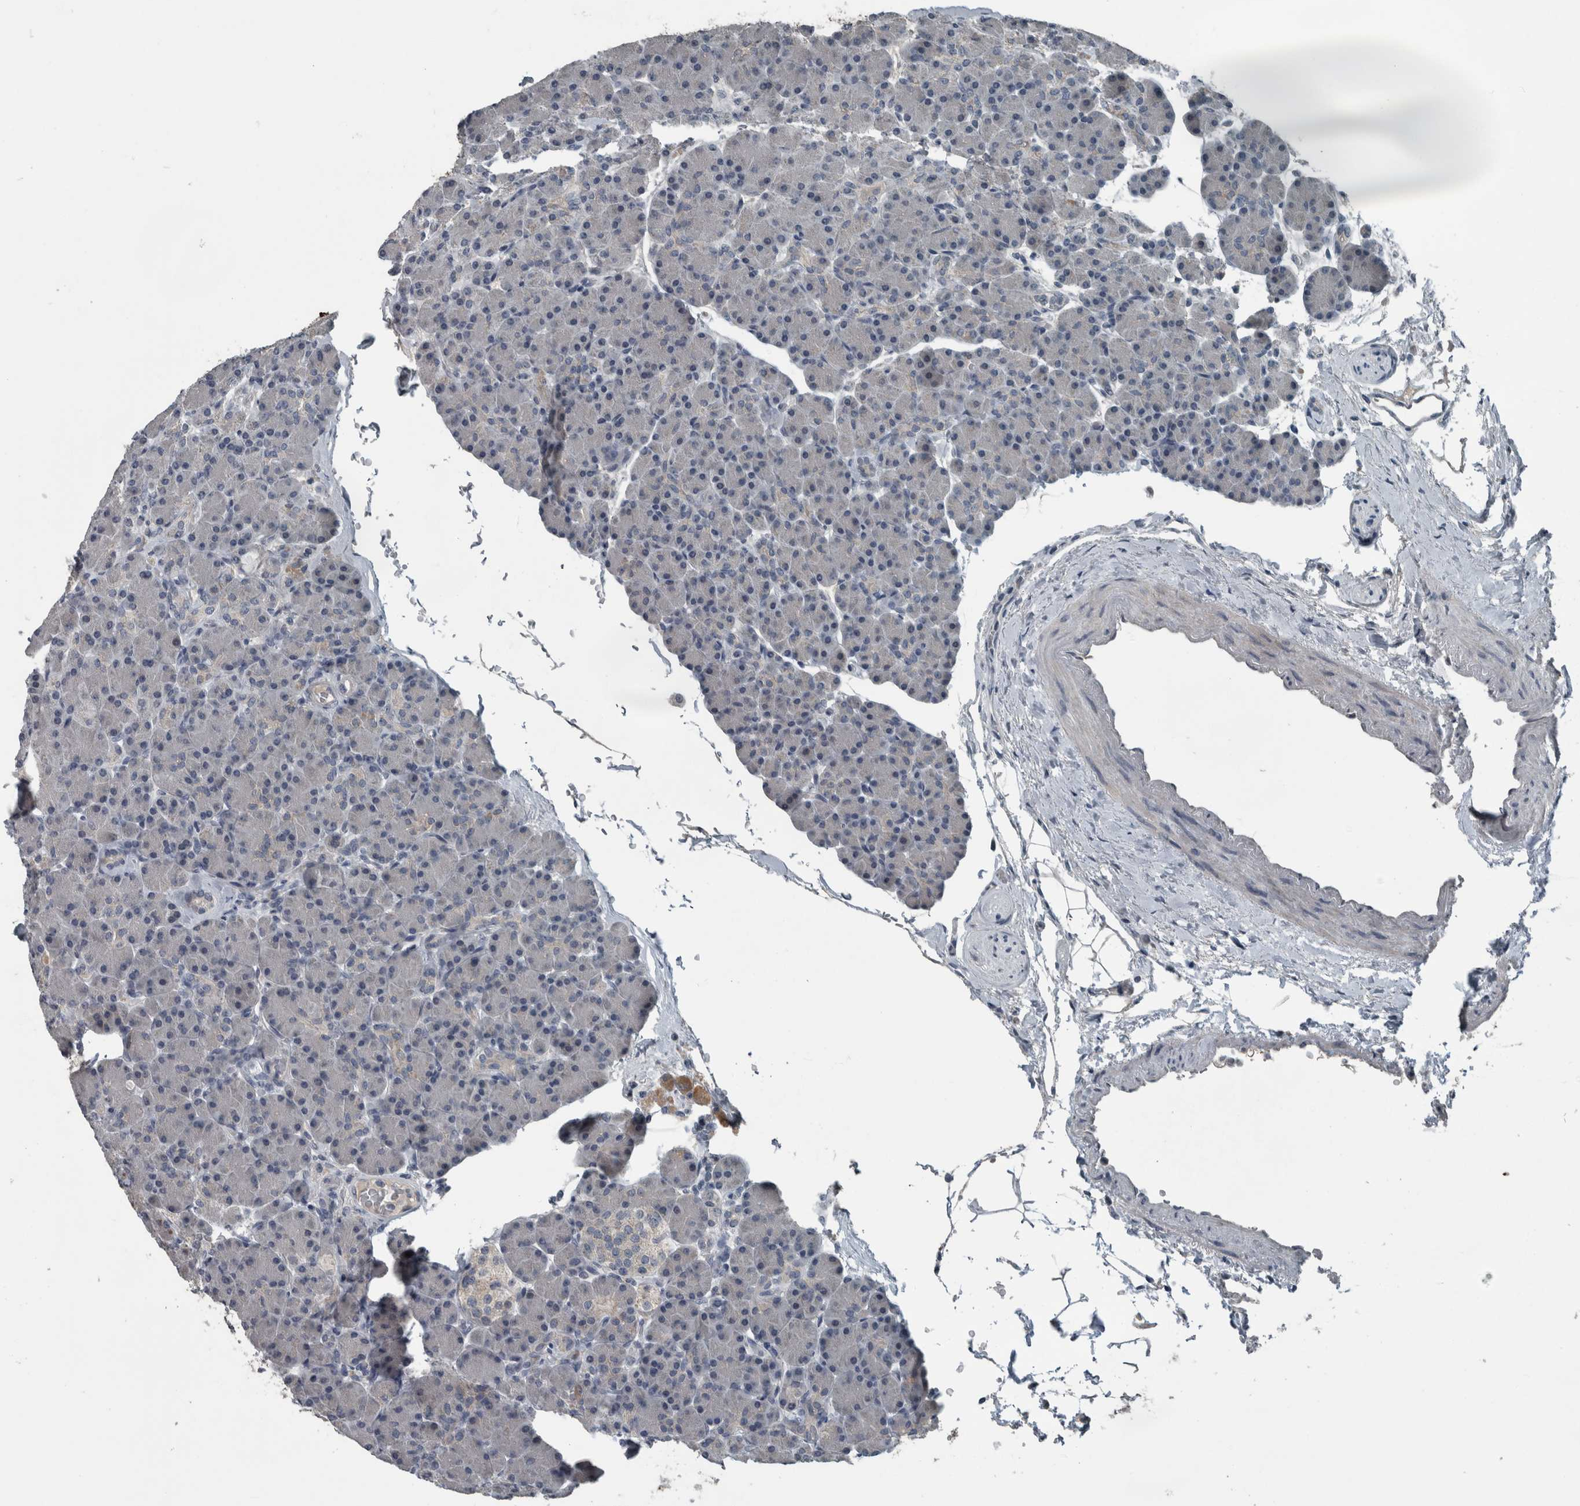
{"staining": {"intensity": "negative", "quantity": "none", "location": "none"}, "tissue": "pancreas", "cell_type": "Exocrine glandular cells", "image_type": "normal", "snomed": [{"axis": "morphology", "description": "Normal tissue, NOS"}, {"axis": "topography", "description": "Pancreas"}], "caption": "A high-resolution micrograph shows IHC staining of benign pancreas, which demonstrates no significant positivity in exocrine glandular cells. (DAB immunohistochemistry (IHC) with hematoxylin counter stain).", "gene": "KRT20", "patient": {"sex": "female", "age": 43}}